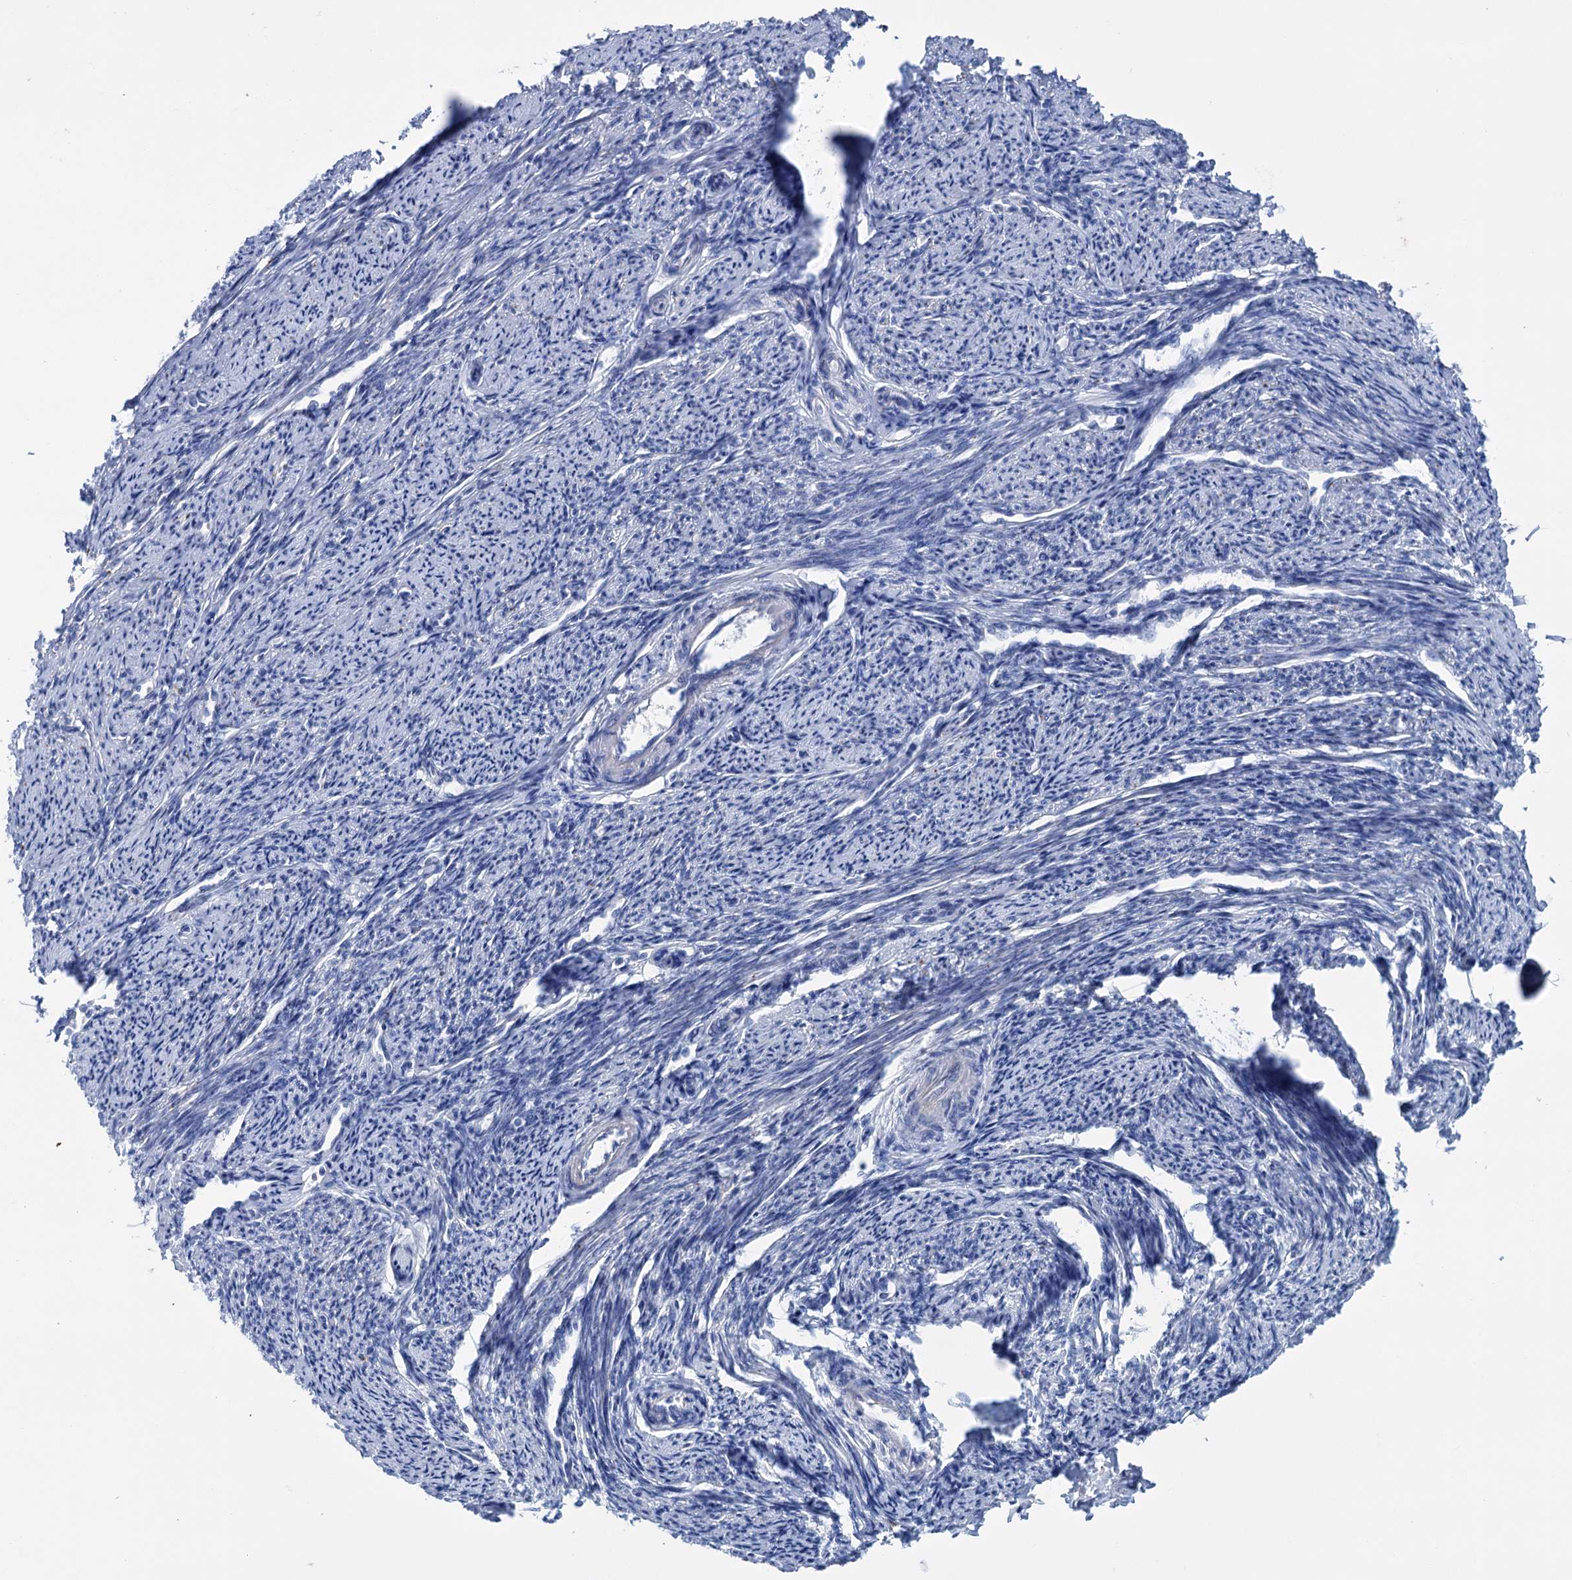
{"staining": {"intensity": "negative", "quantity": "none", "location": "none"}, "tissue": "smooth muscle", "cell_type": "Smooth muscle cells", "image_type": "normal", "snomed": [{"axis": "morphology", "description": "Normal tissue, NOS"}, {"axis": "topography", "description": "Smooth muscle"}, {"axis": "topography", "description": "Uterus"}], "caption": "IHC of unremarkable human smooth muscle shows no positivity in smooth muscle cells.", "gene": "FAAP20", "patient": {"sex": "female", "age": 59}}